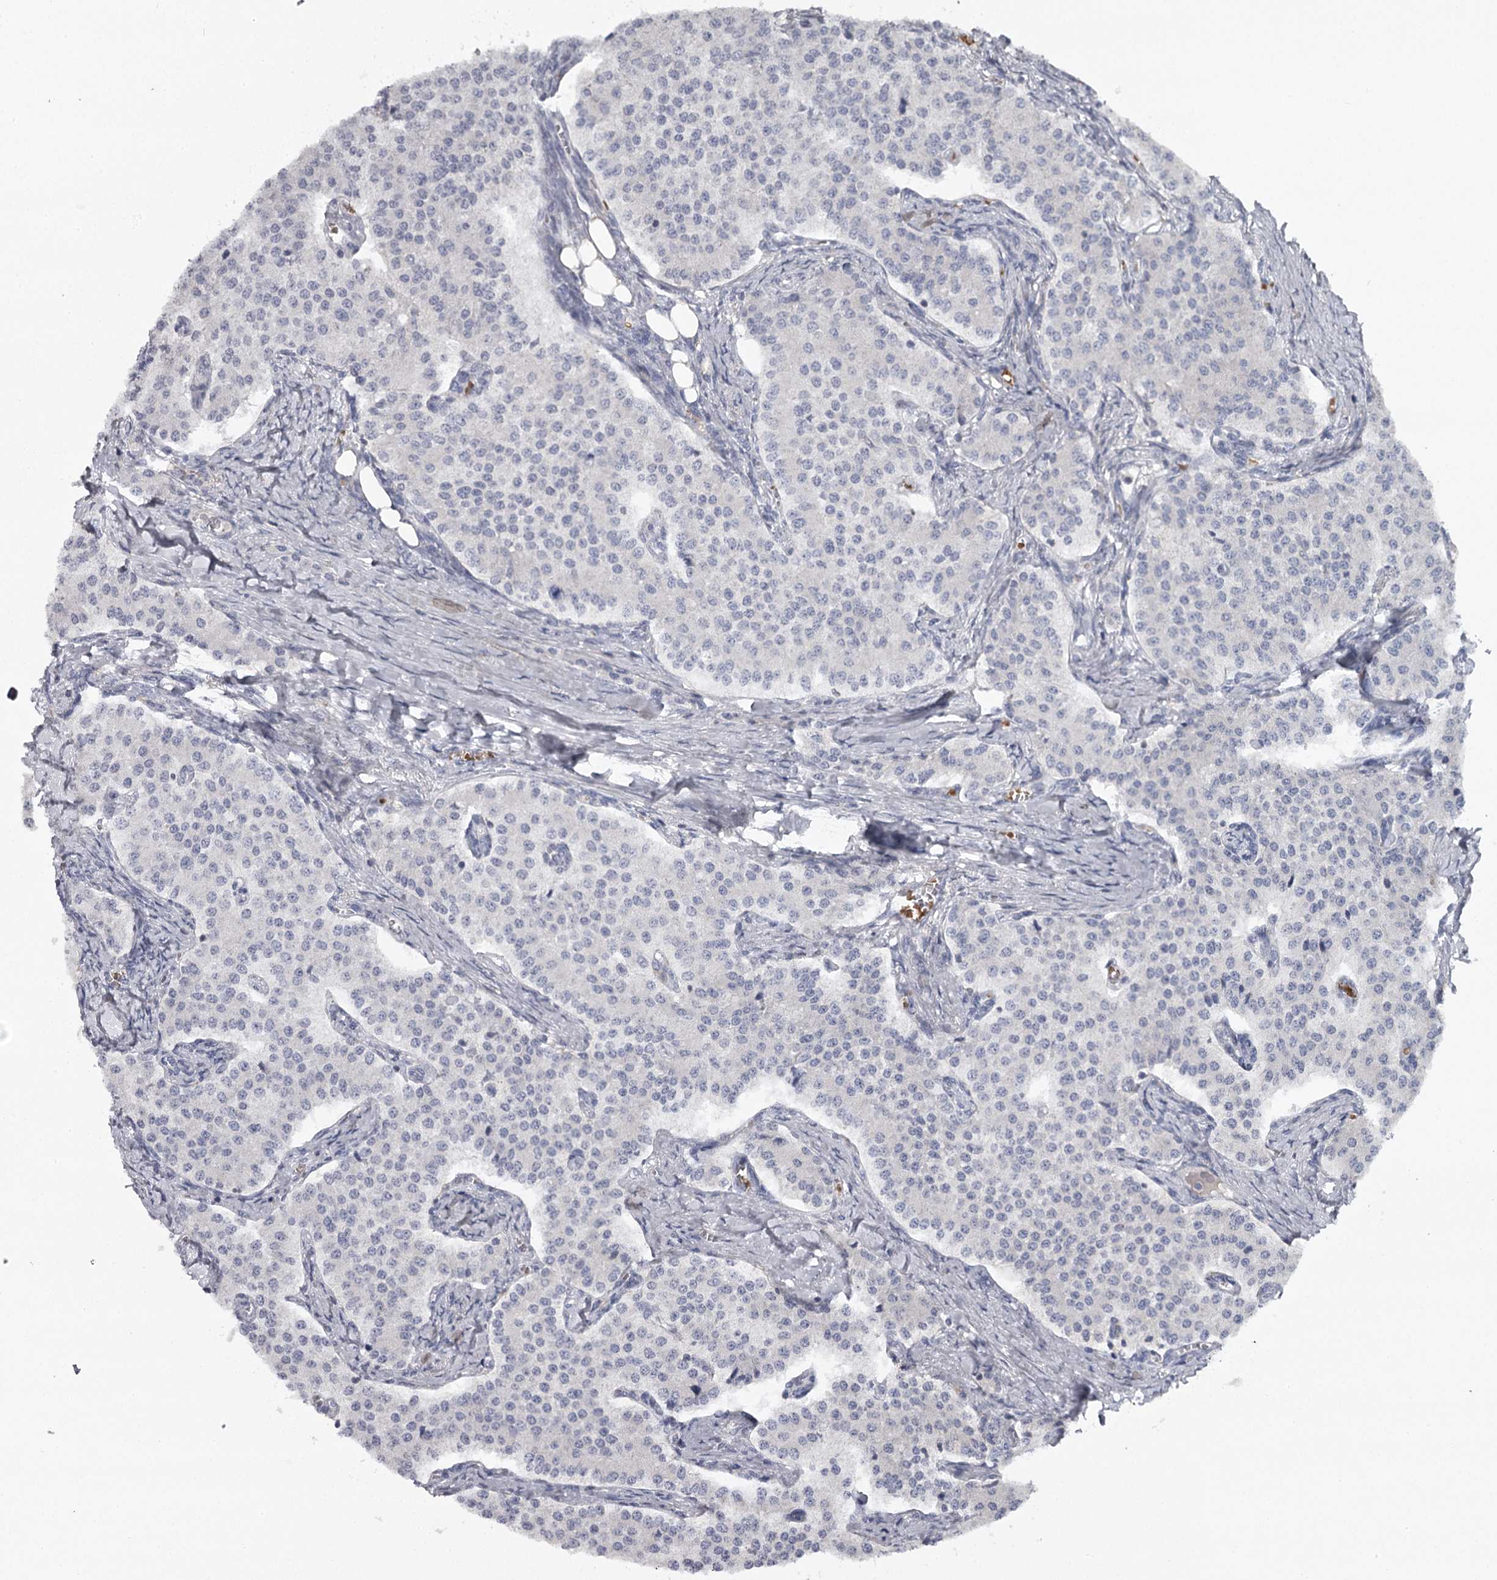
{"staining": {"intensity": "negative", "quantity": "none", "location": "none"}, "tissue": "carcinoid", "cell_type": "Tumor cells", "image_type": "cancer", "snomed": [{"axis": "morphology", "description": "Carcinoid, malignant, NOS"}, {"axis": "topography", "description": "Colon"}], "caption": "This is a photomicrograph of immunohistochemistry staining of carcinoid, which shows no staining in tumor cells.", "gene": "RASSF6", "patient": {"sex": "female", "age": 52}}